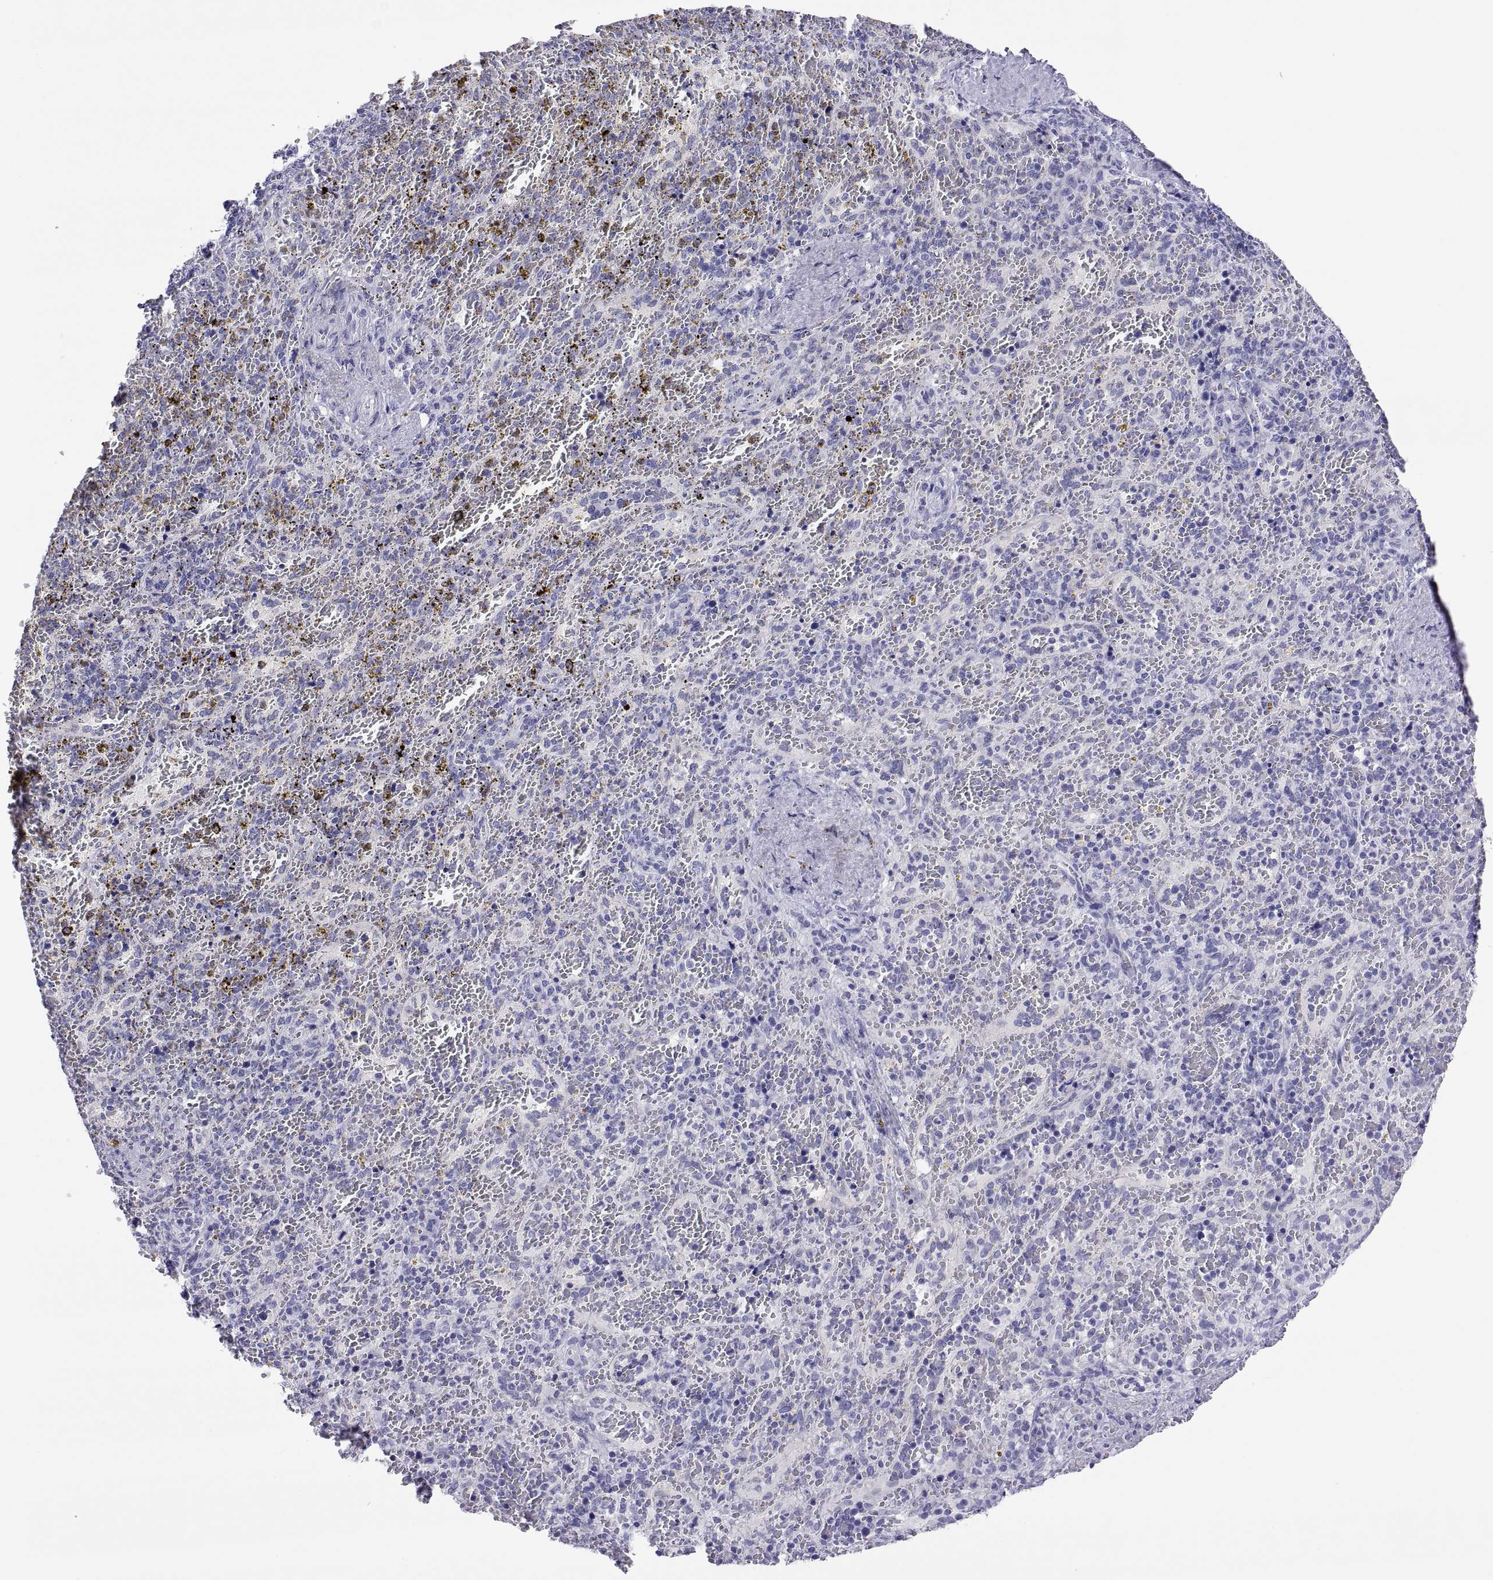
{"staining": {"intensity": "negative", "quantity": "none", "location": "none"}, "tissue": "spleen", "cell_type": "Cells in red pulp", "image_type": "normal", "snomed": [{"axis": "morphology", "description": "Normal tissue, NOS"}, {"axis": "topography", "description": "Spleen"}], "caption": "Immunohistochemistry micrograph of normal spleen: spleen stained with DAB shows no significant protein positivity in cells in red pulp. (Stains: DAB immunohistochemistry with hematoxylin counter stain, Microscopy: brightfield microscopy at high magnification).", "gene": "QRICH2", "patient": {"sex": "female", "age": 50}}